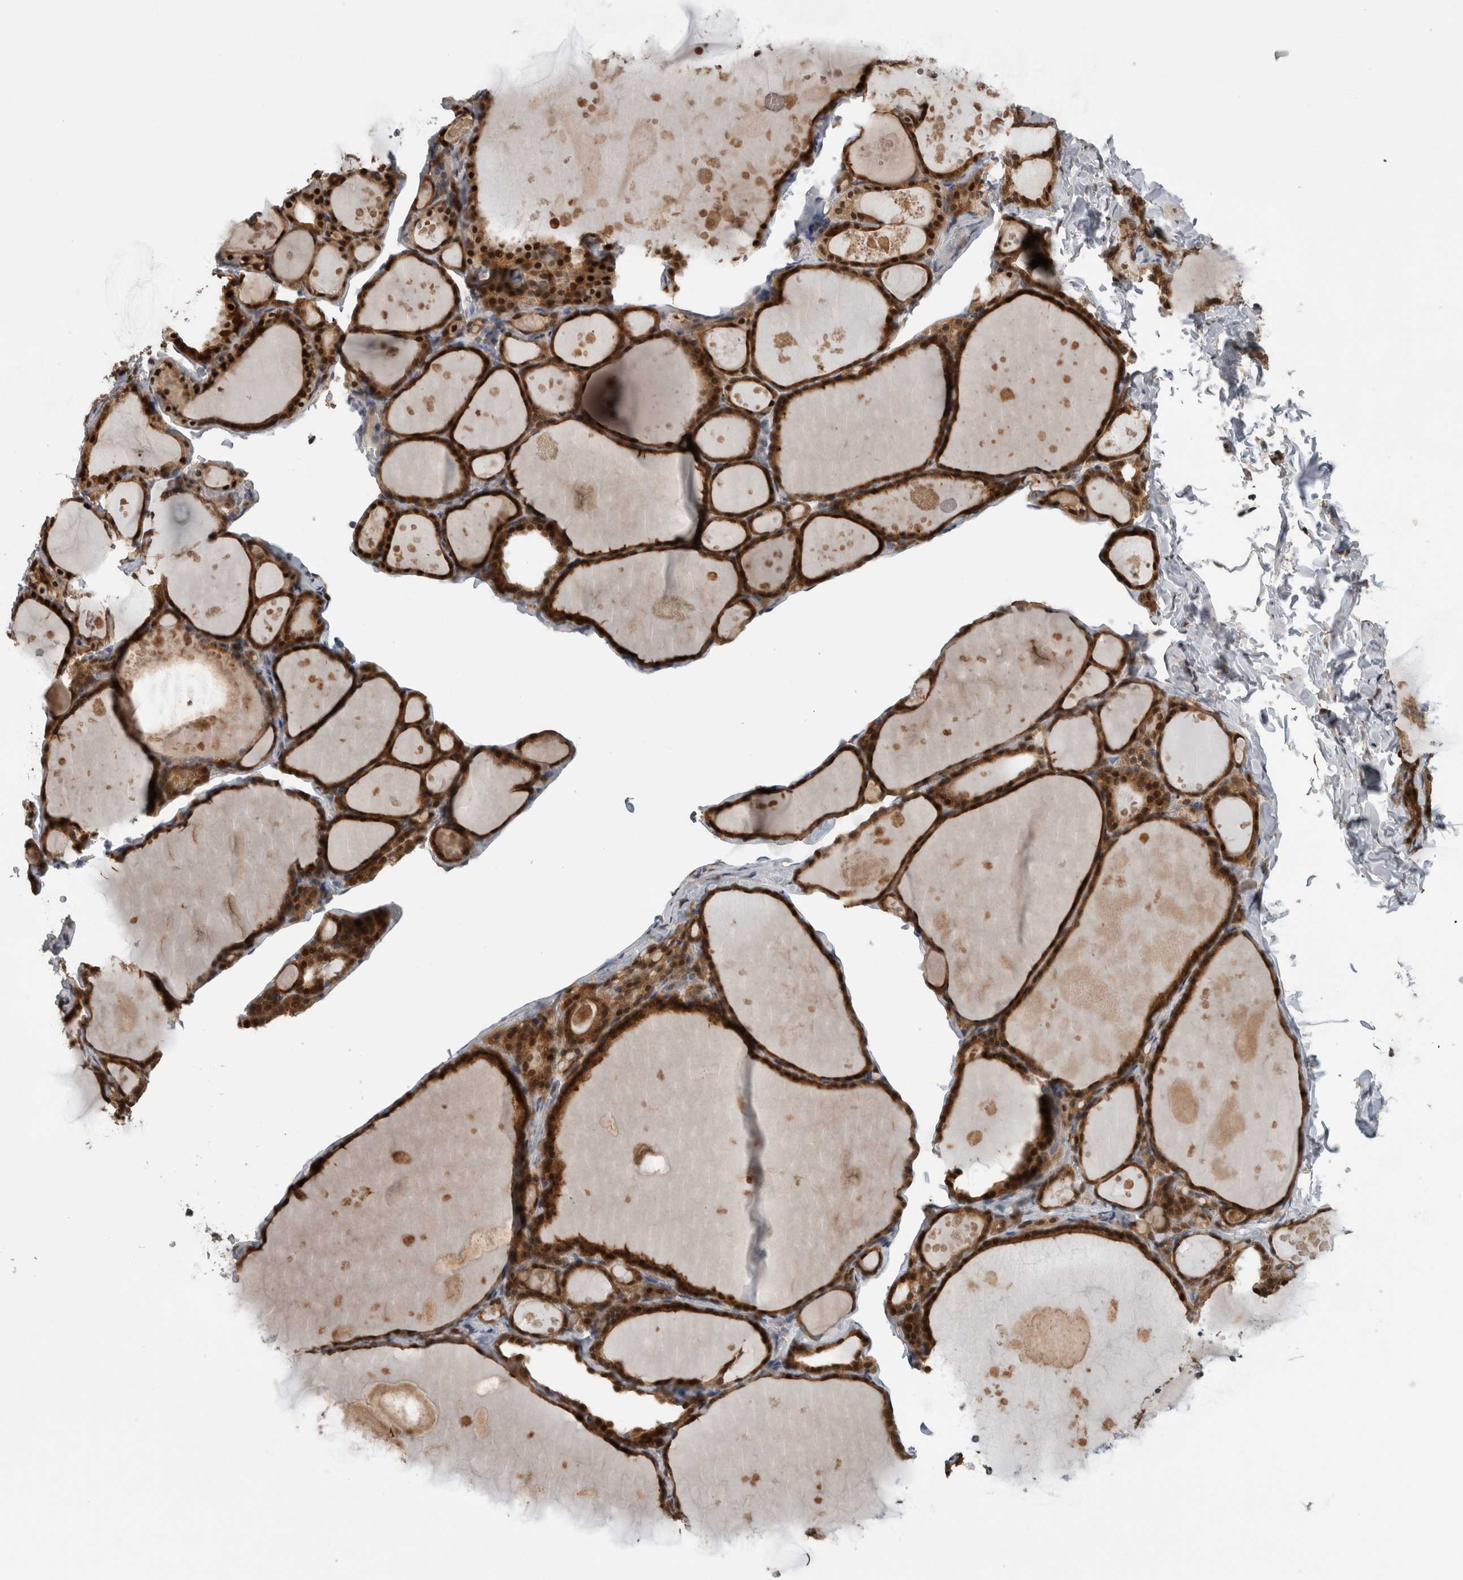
{"staining": {"intensity": "strong", "quantity": ">75%", "location": "cytoplasmic/membranous,nuclear"}, "tissue": "thyroid gland", "cell_type": "Glandular cells", "image_type": "normal", "snomed": [{"axis": "morphology", "description": "Normal tissue, NOS"}, {"axis": "topography", "description": "Thyroid gland"}], "caption": "Unremarkable thyroid gland shows strong cytoplasmic/membranous,nuclear staining in about >75% of glandular cells (Brightfield microscopy of DAB IHC at high magnification)..", "gene": "USH1G", "patient": {"sex": "male", "age": 56}}